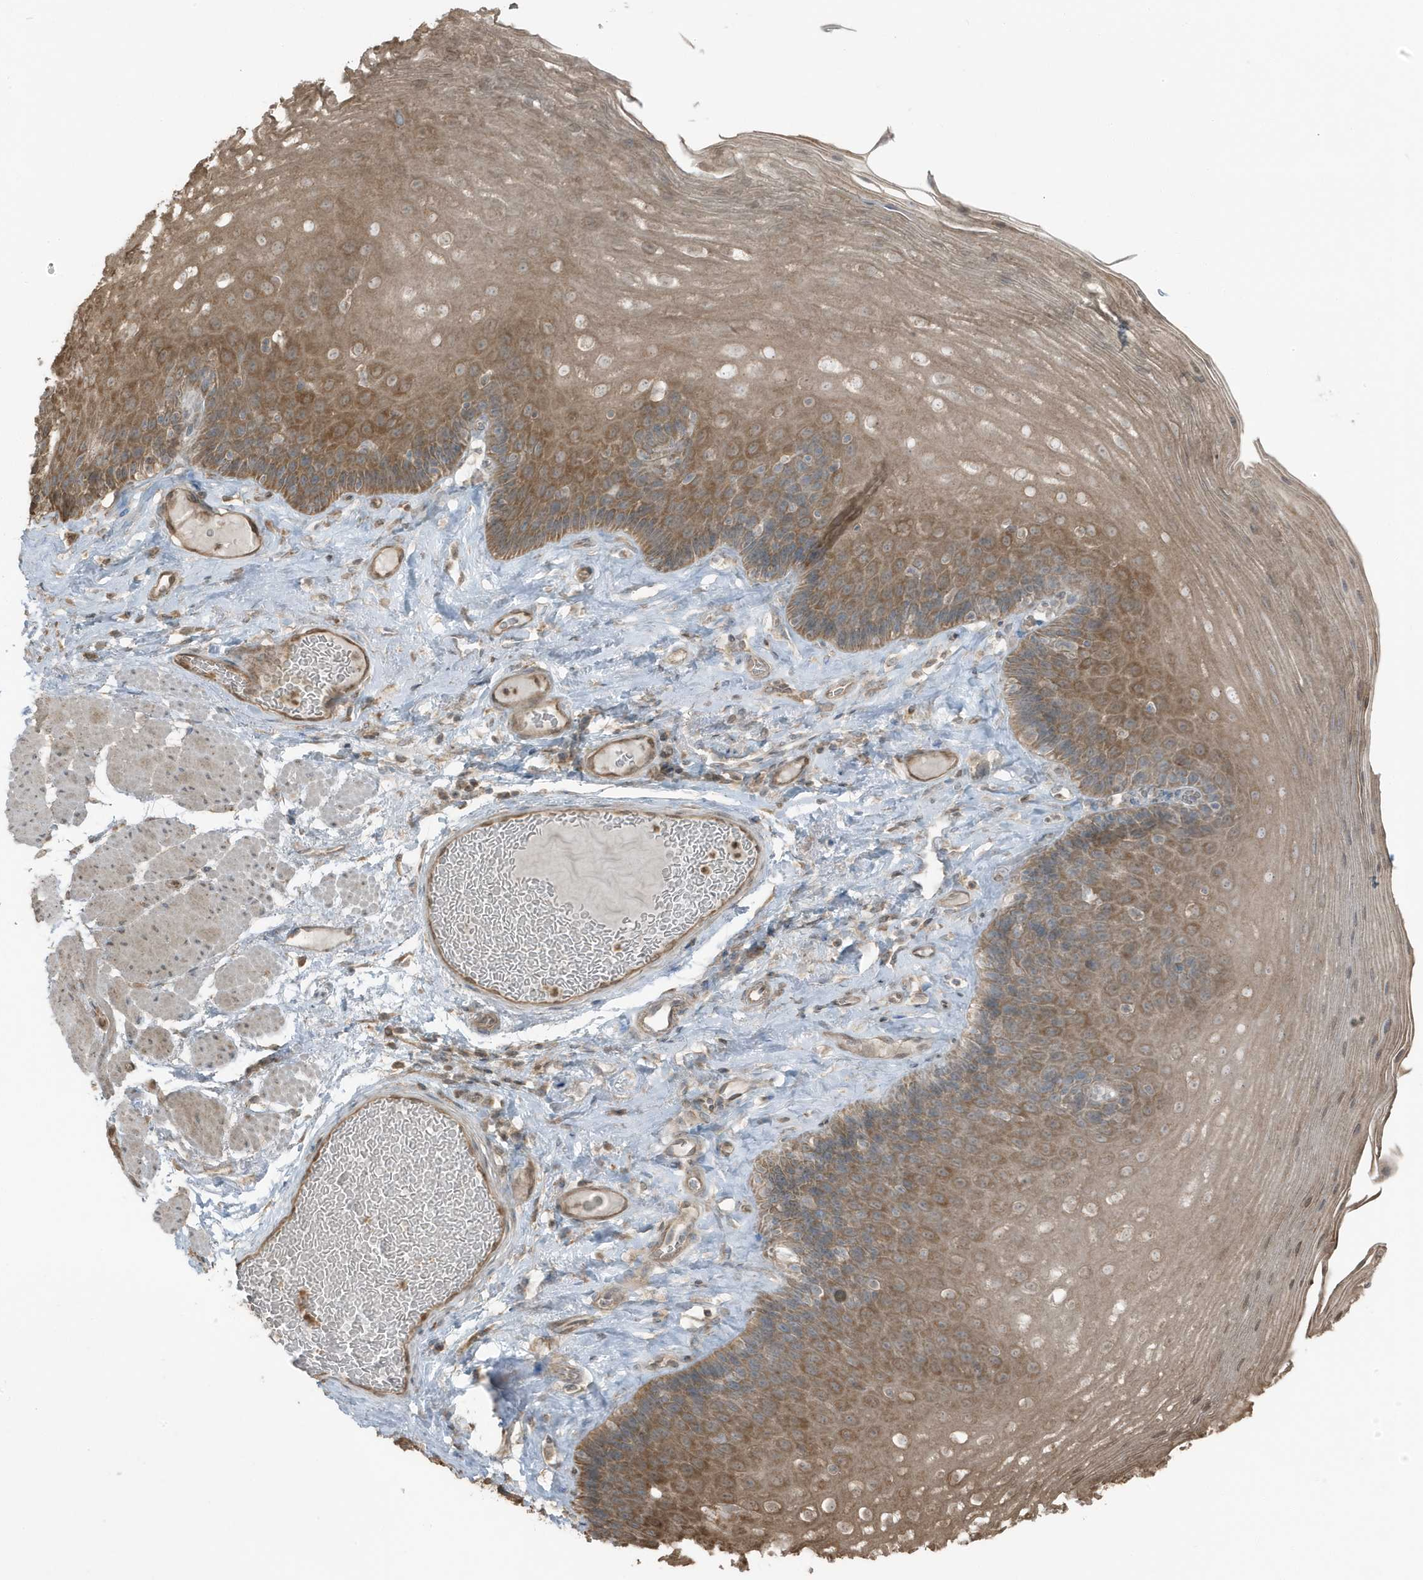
{"staining": {"intensity": "moderate", "quantity": ">75%", "location": "cytoplasmic/membranous"}, "tissue": "esophagus", "cell_type": "Squamous epithelial cells", "image_type": "normal", "snomed": [{"axis": "morphology", "description": "Normal tissue, NOS"}, {"axis": "topography", "description": "Esophagus"}], "caption": "The histopathology image displays a brown stain indicating the presence of a protein in the cytoplasmic/membranous of squamous epithelial cells in esophagus.", "gene": "AZI2", "patient": {"sex": "female", "age": 66}}